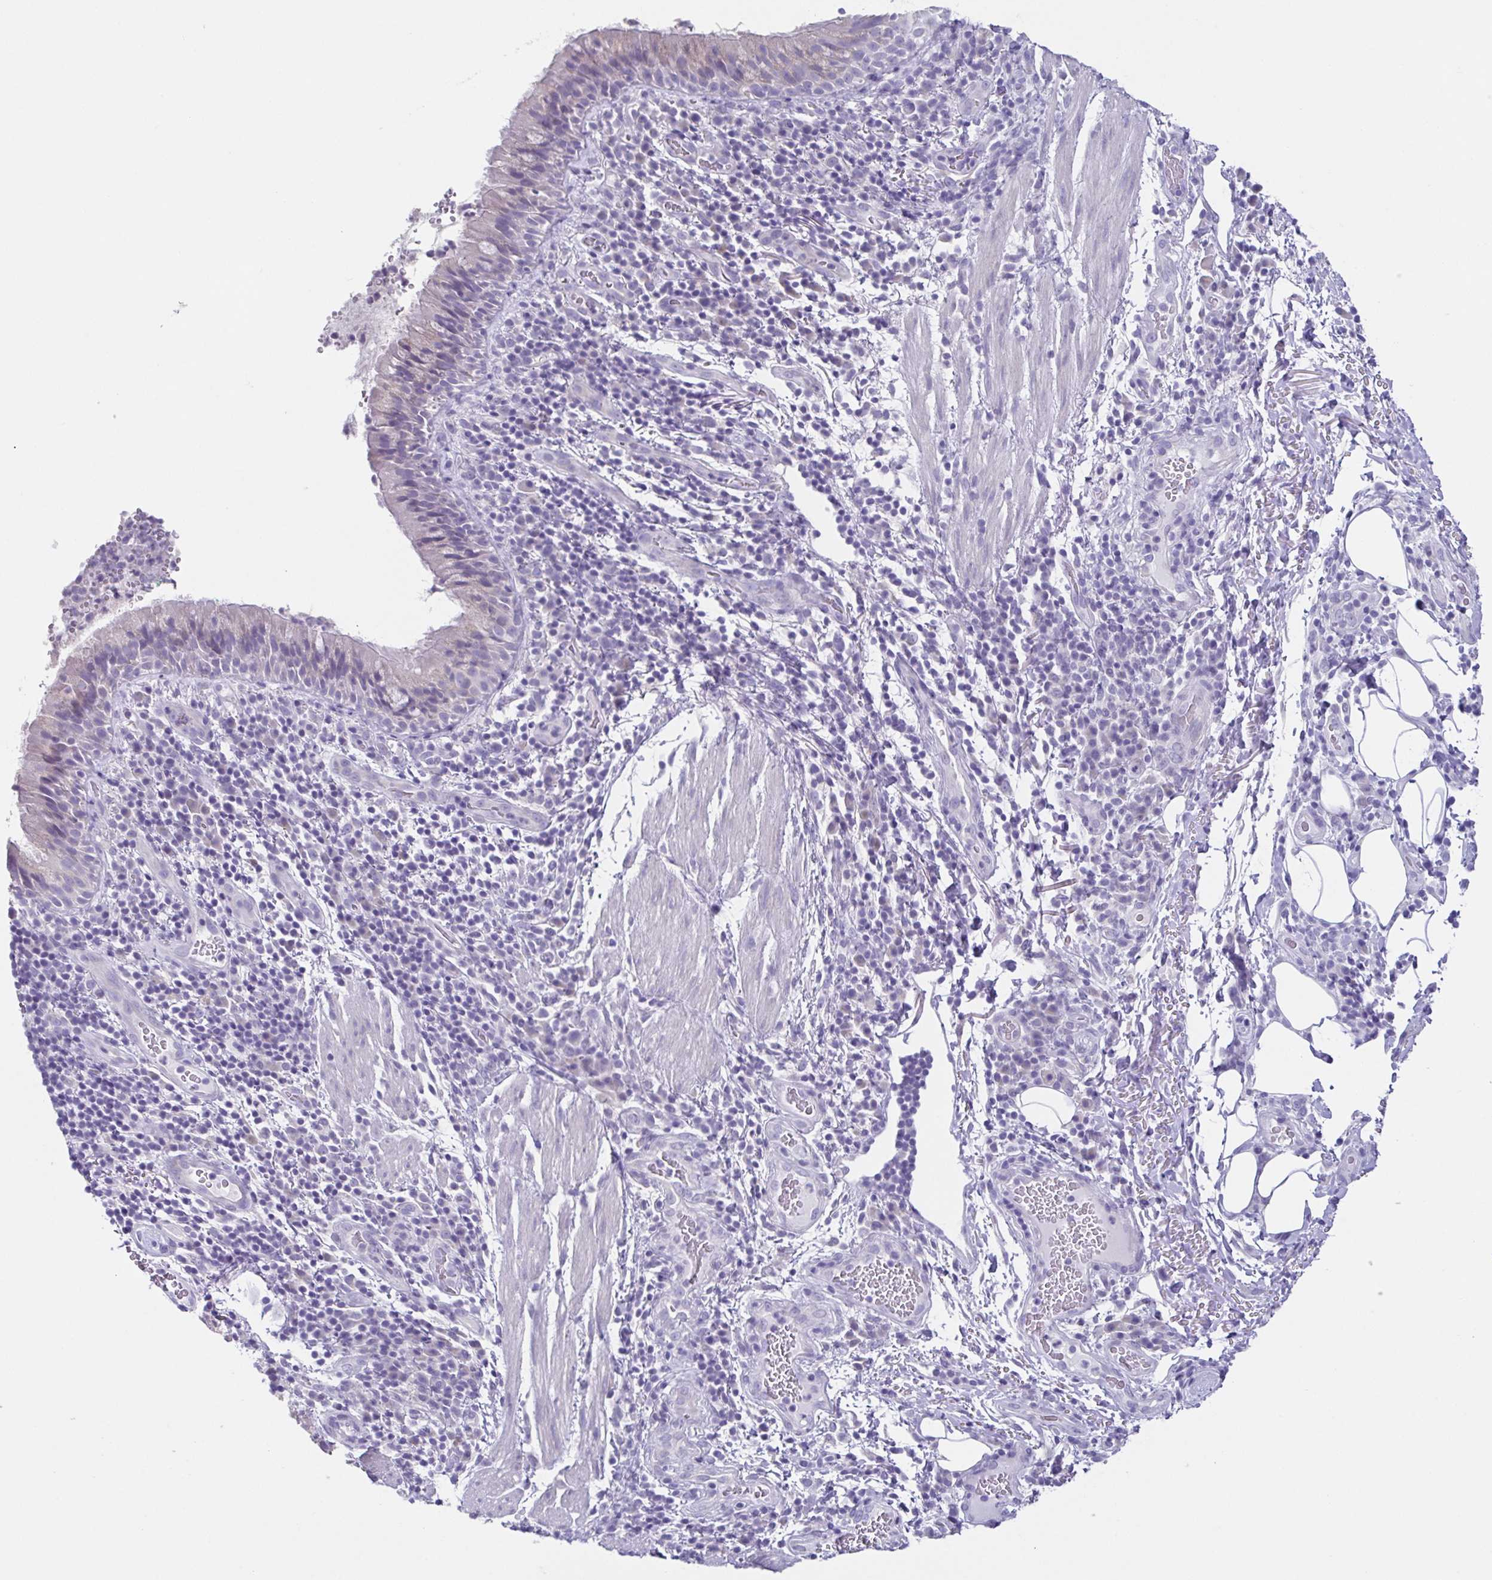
{"staining": {"intensity": "negative", "quantity": "none", "location": "none"}, "tissue": "bronchus", "cell_type": "Respiratory epithelial cells", "image_type": "normal", "snomed": [{"axis": "morphology", "description": "Normal tissue, NOS"}, {"axis": "topography", "description": "Lymph node"}, {"axis": "topography", "description": "Bronchus"}], "caption": "Protein analysis of normal bronchus displays no significant expression in respiratory epithelial cells.", "gene": "RDH11", "patient": {"sex": "male", "age": 56}}